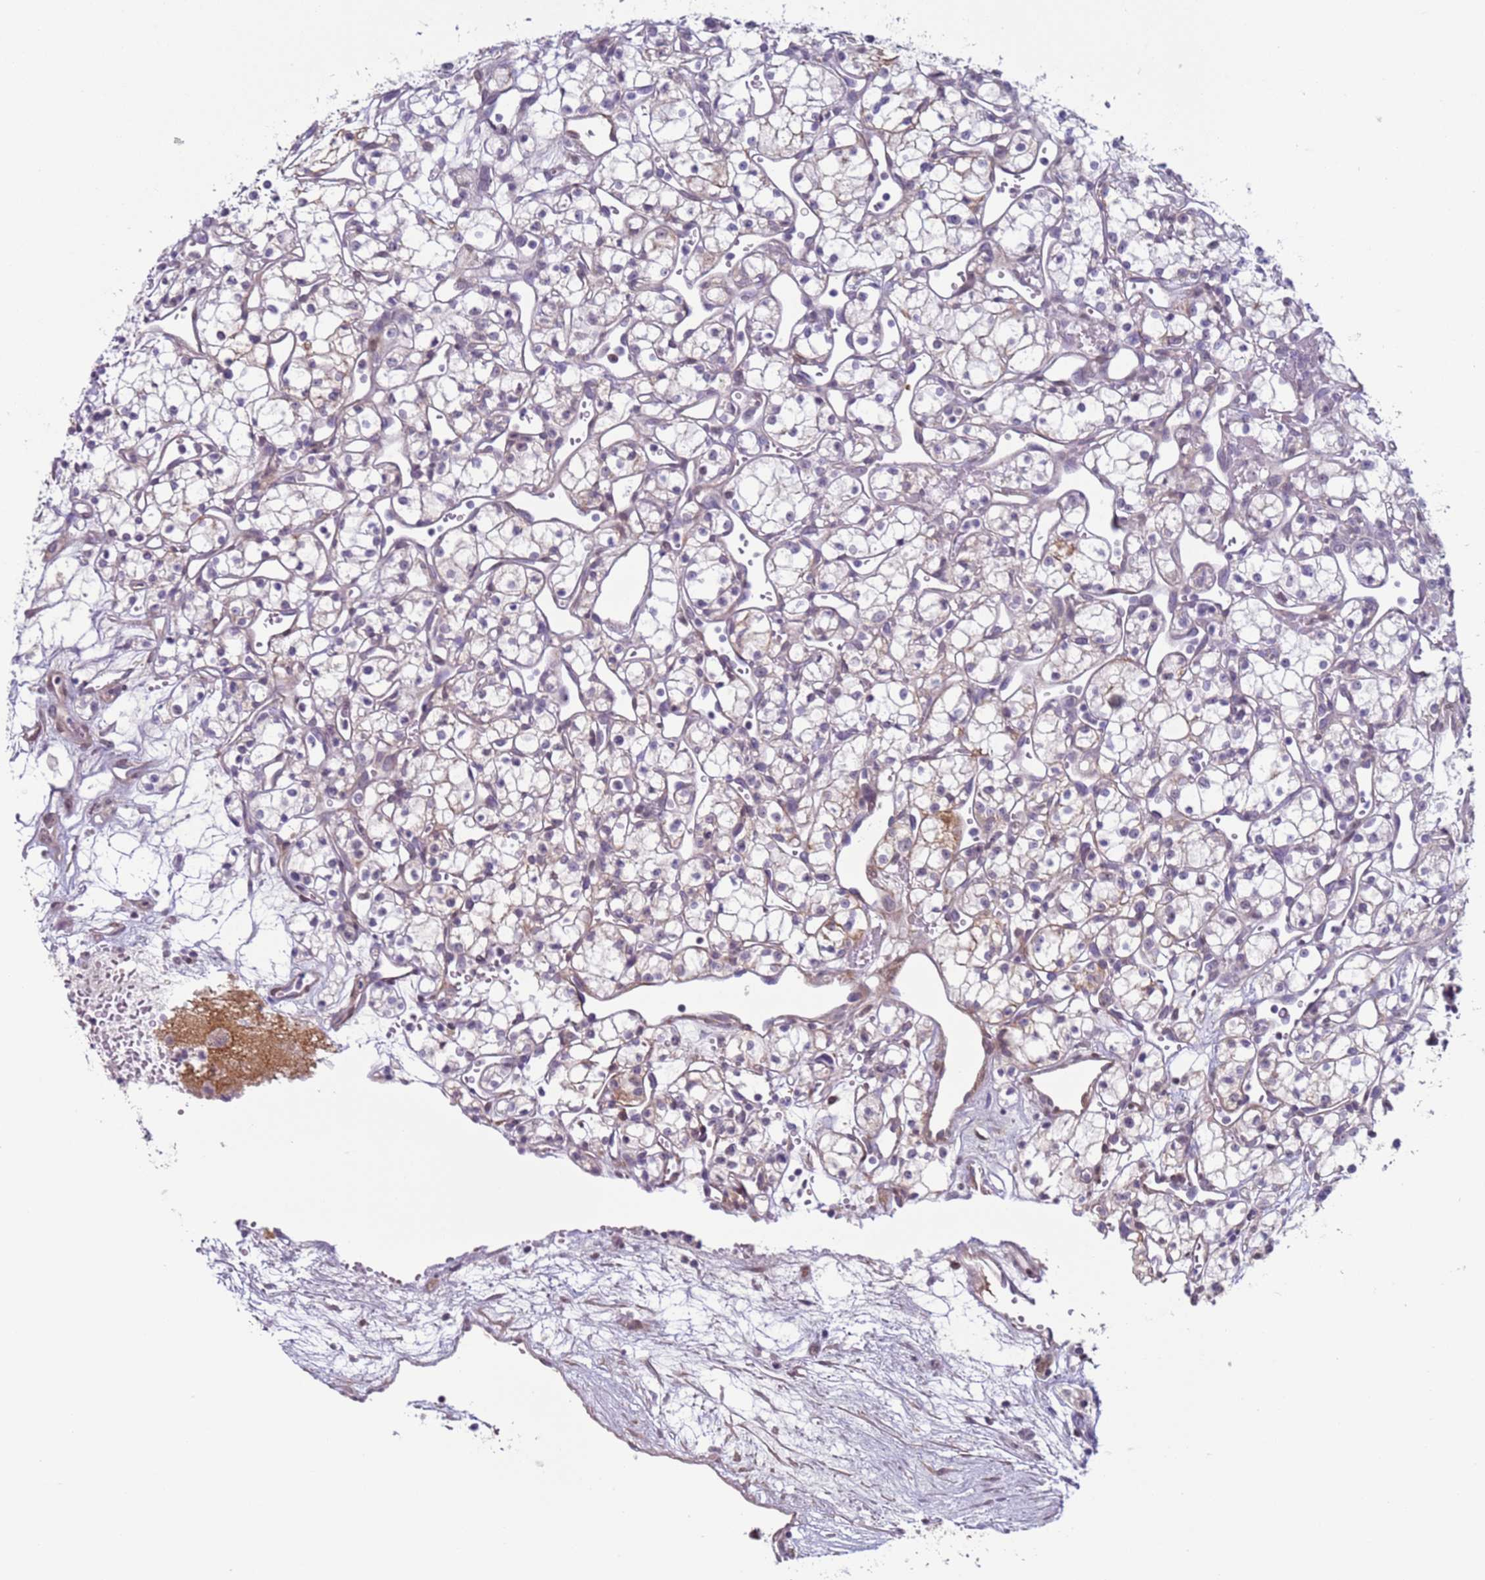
{"staining": {"intensity": "negative", "quantity": "none", "location": "none"}, "tissue": "renal cancer", "cell_type": "Tumor cells", "image_type": "cancer", "snomed": [{"axis": "morphology", "description": "Adenocarcinoma, NOS"}, {"axis": "topography", "description": "Kidney"}], "caption": "An image of human renal adenocarcinoma is negative for staining in tumor cells.", "gene": "NPAP1", "patient": {"sex": "male", "age": 59}}